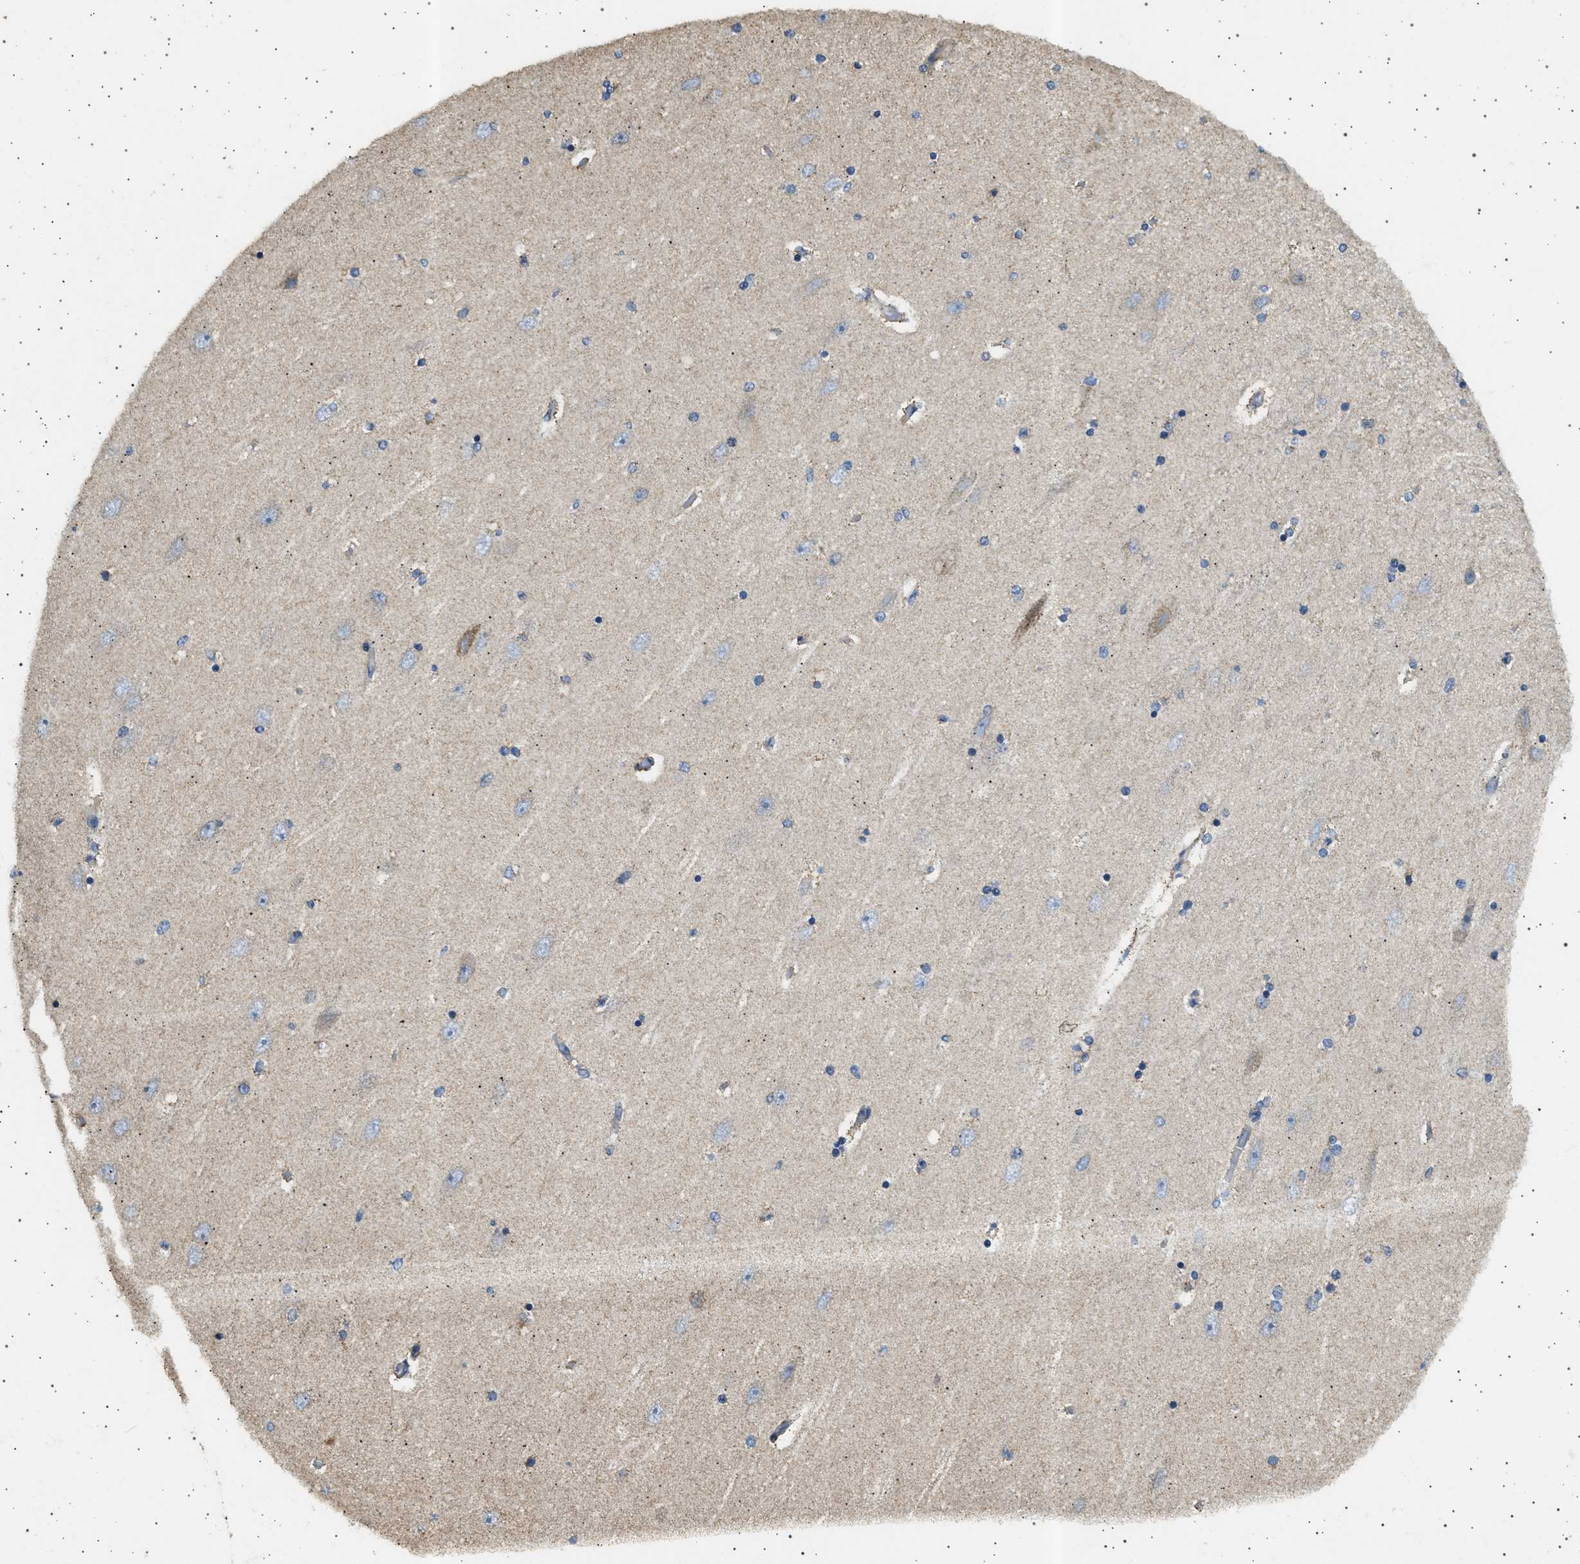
{"staining": {"intensity": "negative", "quantity": "none", "location": "none"}, "tissue": "hippocampus", "cell_type": "Glial cells", "image_type": "normal", "snomed": [{"axis": "morphology", "description": "Normal tissue, NOS"}, {"axis": "topography", "description": "Hippocampus"}], "caption": "IHC photomicrograph of unremarkable human hippocampus stained for a protein (brown), which exhibits no positivity in glial cells. (DAB (3,3'-diaminobenzidine) IHC with hematoxylin counter stain).", "gene": "KCNA4", "patient": {"sex": "female", "age": 54}}